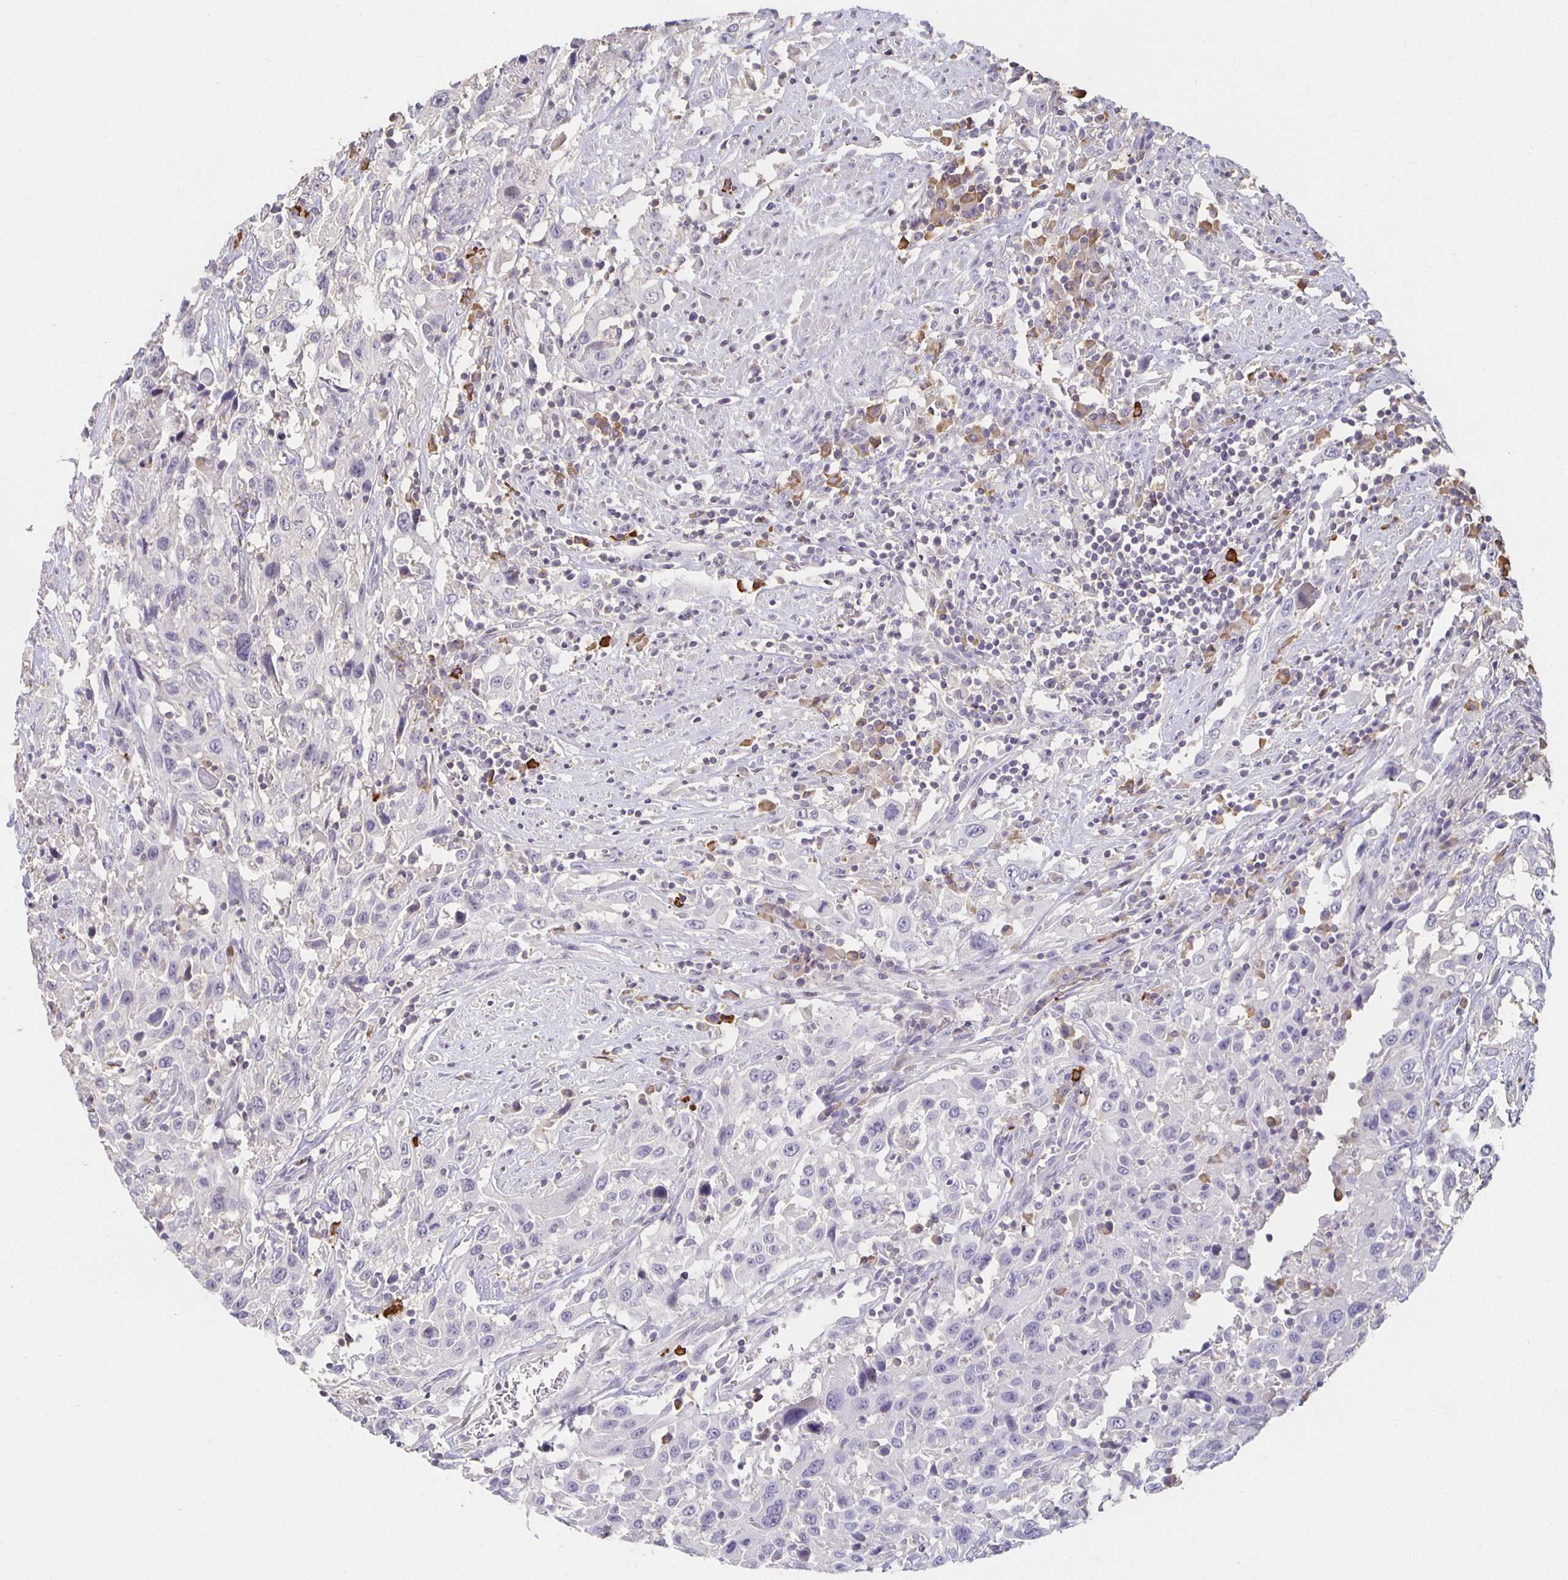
{"staining": {"intensity": "negative", "quantity": "none", "location": "none"}, "tissue": "urothelial cancer", "cell_type": "Tumor cells", "image_type": "cancer", "snomed": [{"axis": "morphology", "description": "Urothelial carcinoma, High grade"}, {"axis": "topography", "description": "Urinary bladder"}], "caption": "Immunohistochemical staining of human high-grade urothelial carcinoma exhibits no significant staining in tumor cells.", "gene": "ZNF692", "patient": {"sex": "male", "age": 61}}